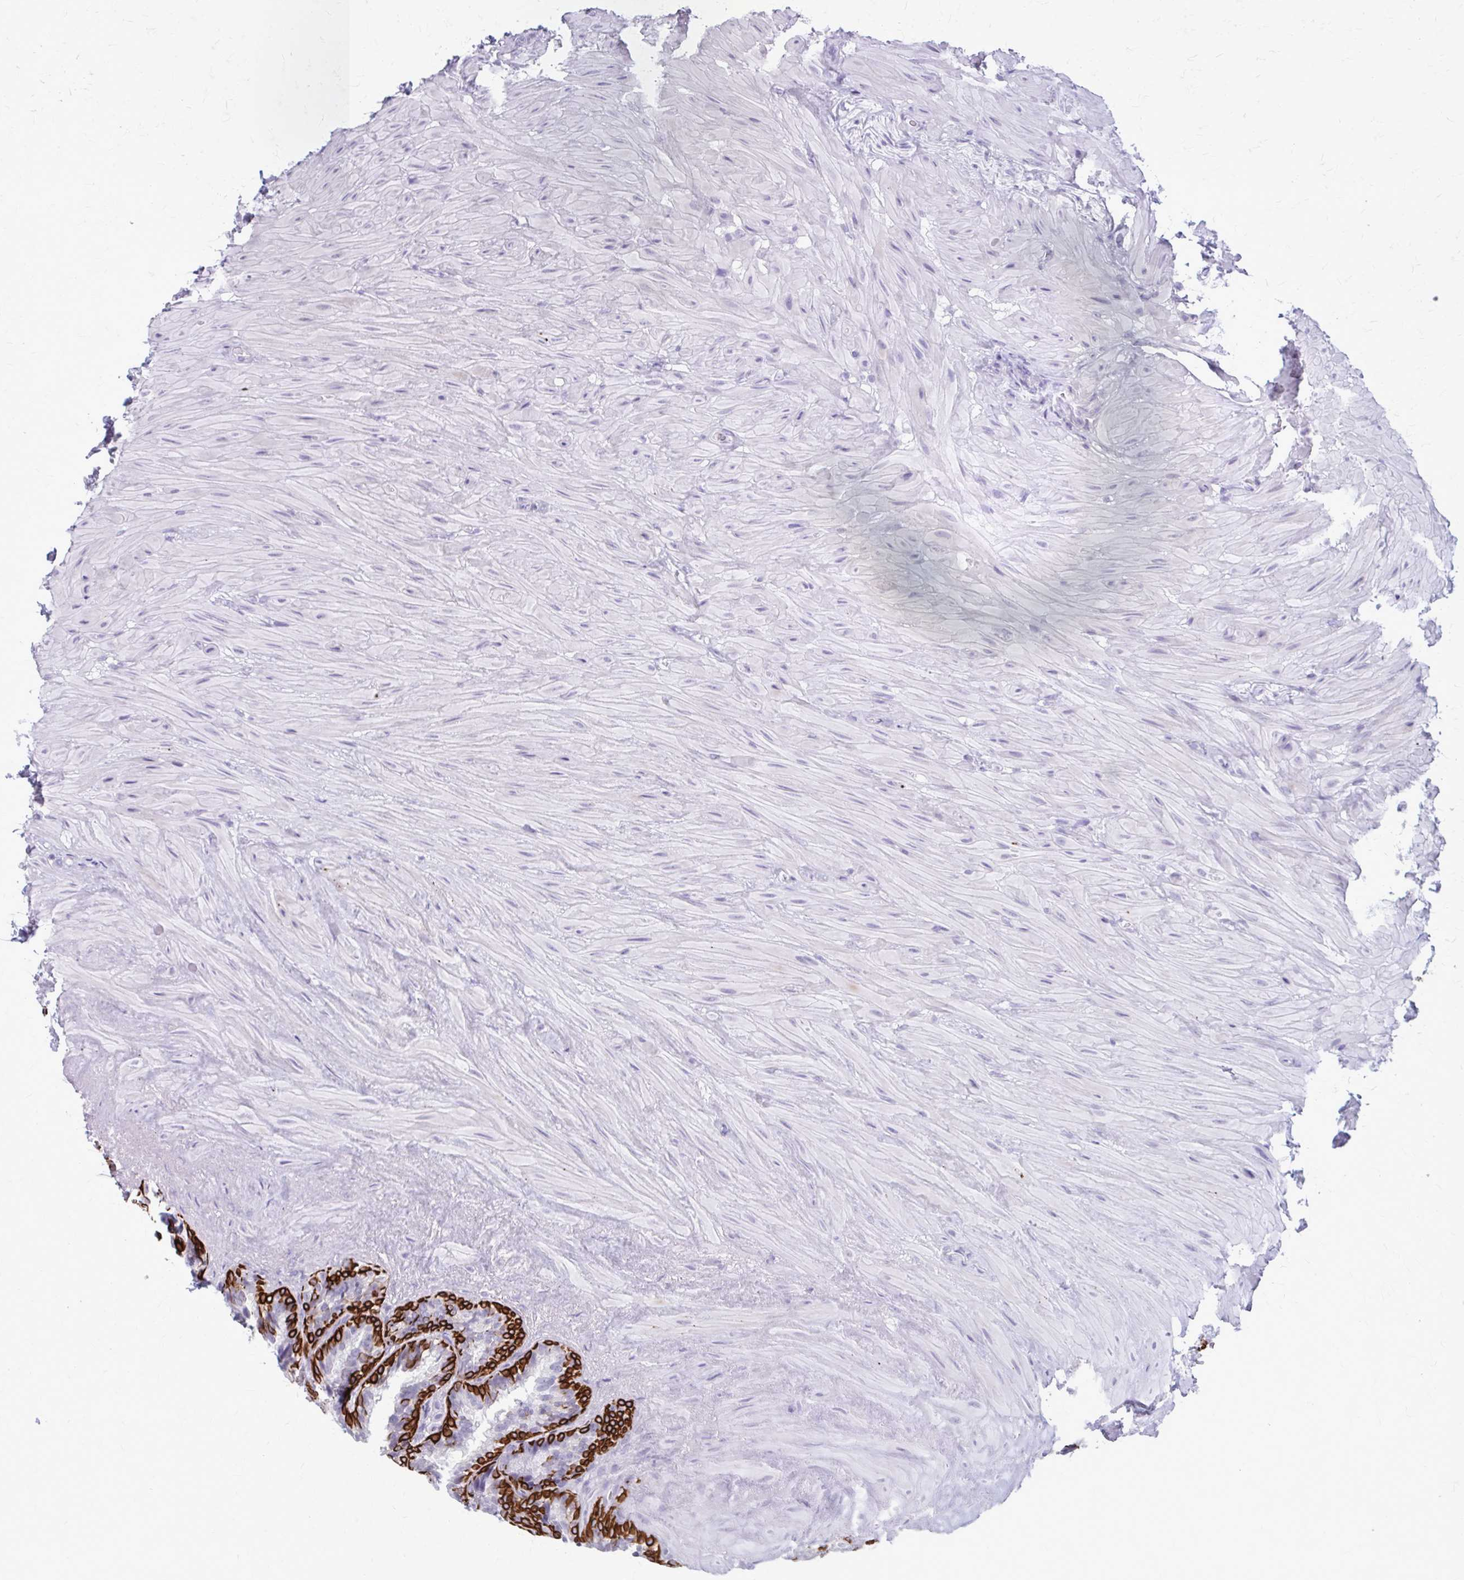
{"staining": {"intensity": "strong", "quantity": "25%-75%", "location": "cytoplasmic/membranous"}, "tissue": "seminal vesicle", "cell_type": "Glandular cells", "image_type": "normal", "snomed": [{"axis": "morphology", "description": "Normal tissue, NOS"}, {"axis": "topography", "description": "Seminal veicle"}], "caption": "A high amount of strong cytoplasmic/membranous expression is seen in approximately 25%-75% of glandular cells in normal seminal vesicle.", "gene": "KRT5", "patient": {"sex": "male", "age": 60}}